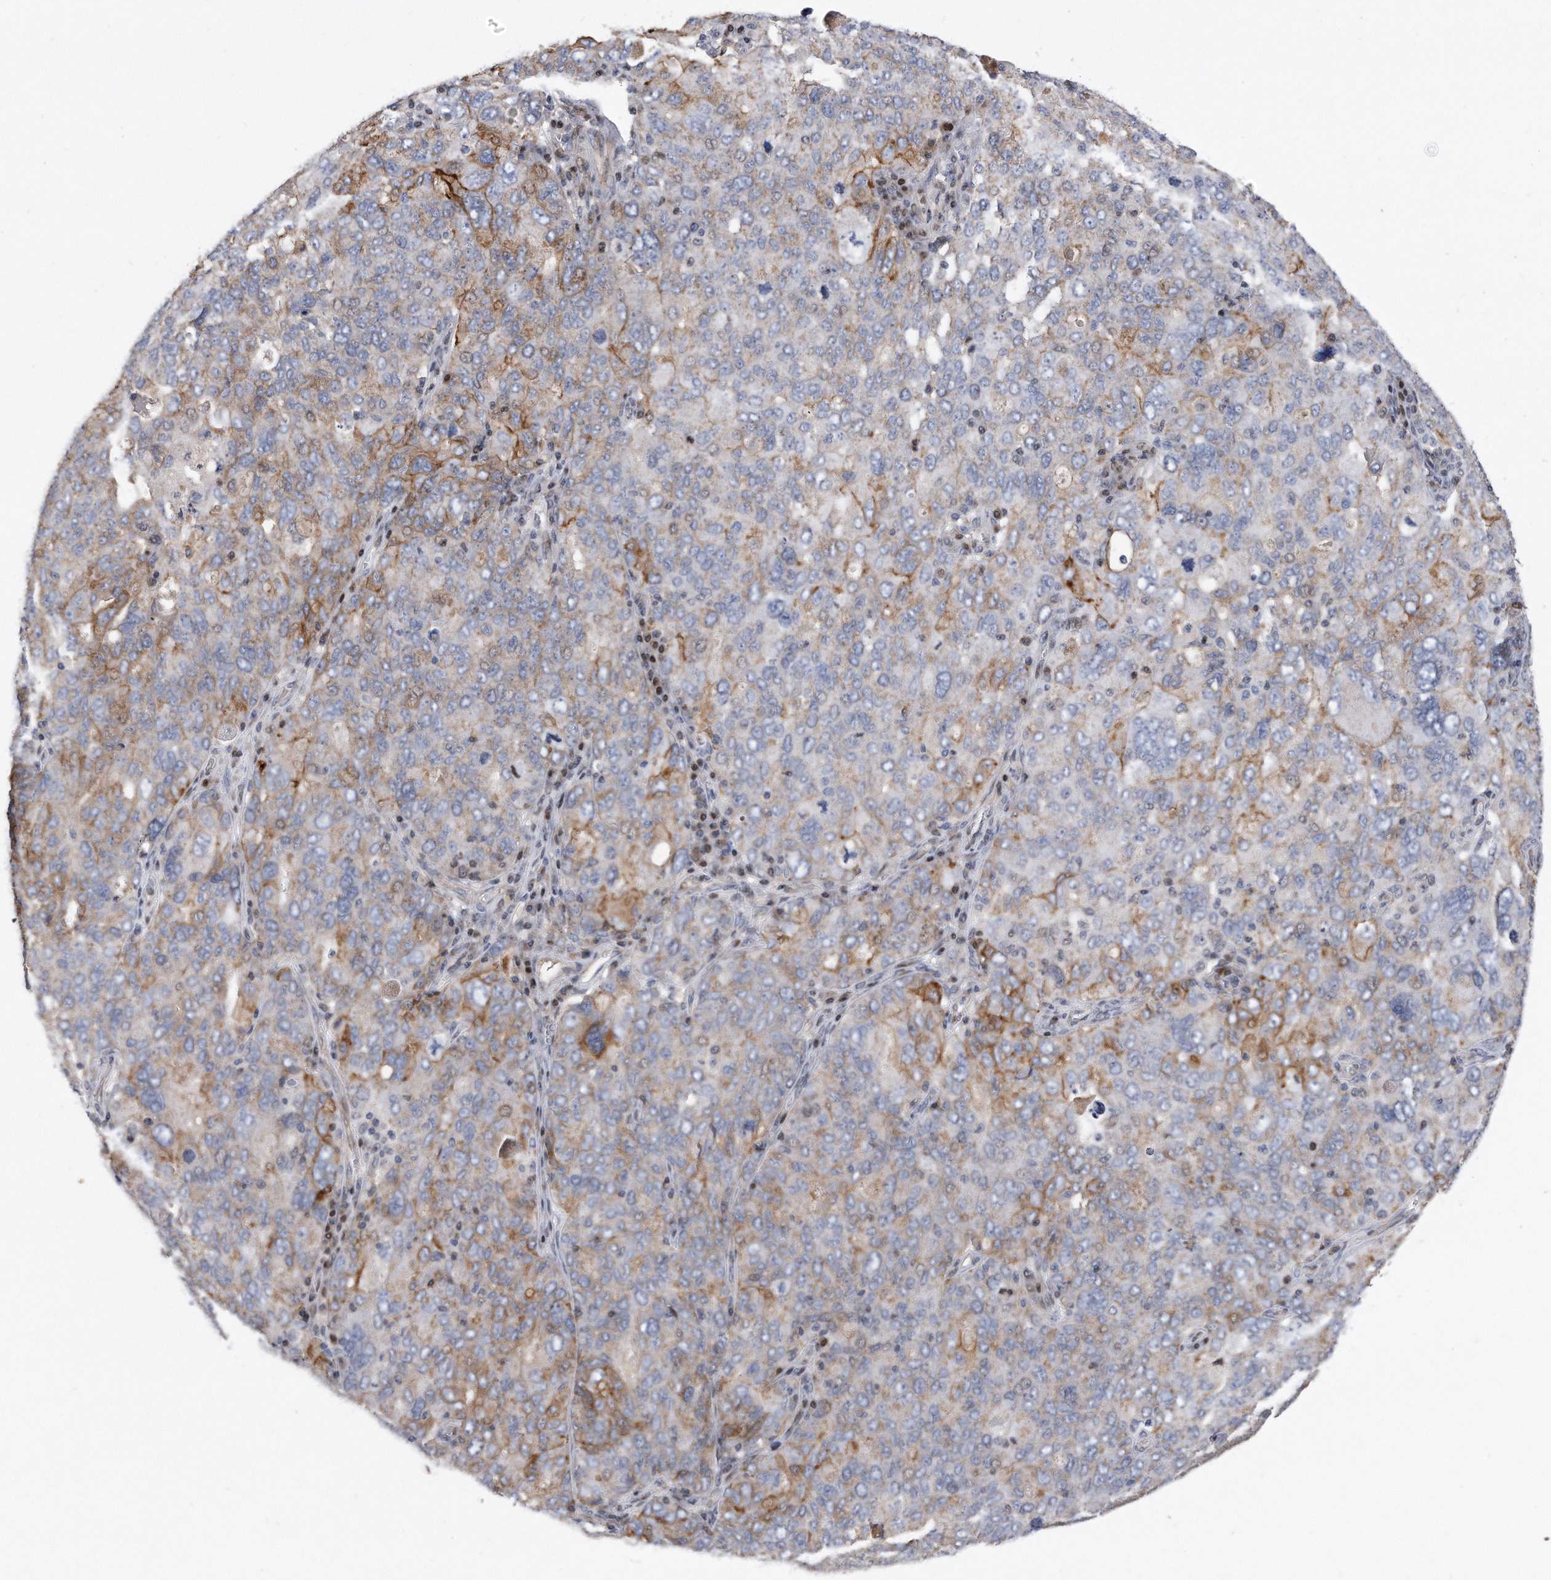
{"staining": {"intensity": "moderate", "quantity": "<25%", "location": "cytoplasmic/membranous"}, "tissue": "ovarian cancer", "cell_type": "Tumor cells", "image_type": "cancer", "snomed": [{"axis": "morphology", "description": "Carcinoma, endometroid"}, {"axis": "topography", "description": "Ovary"}], "caption": "Endometroid carcinoma (ovarian) stained for a protein (brown) displays moderate cytoplasmic/membranous positive expression in approximately <25% of tumor cells.", "gene": "CDH12", "patient": {"sex": "female", "age": 62}}